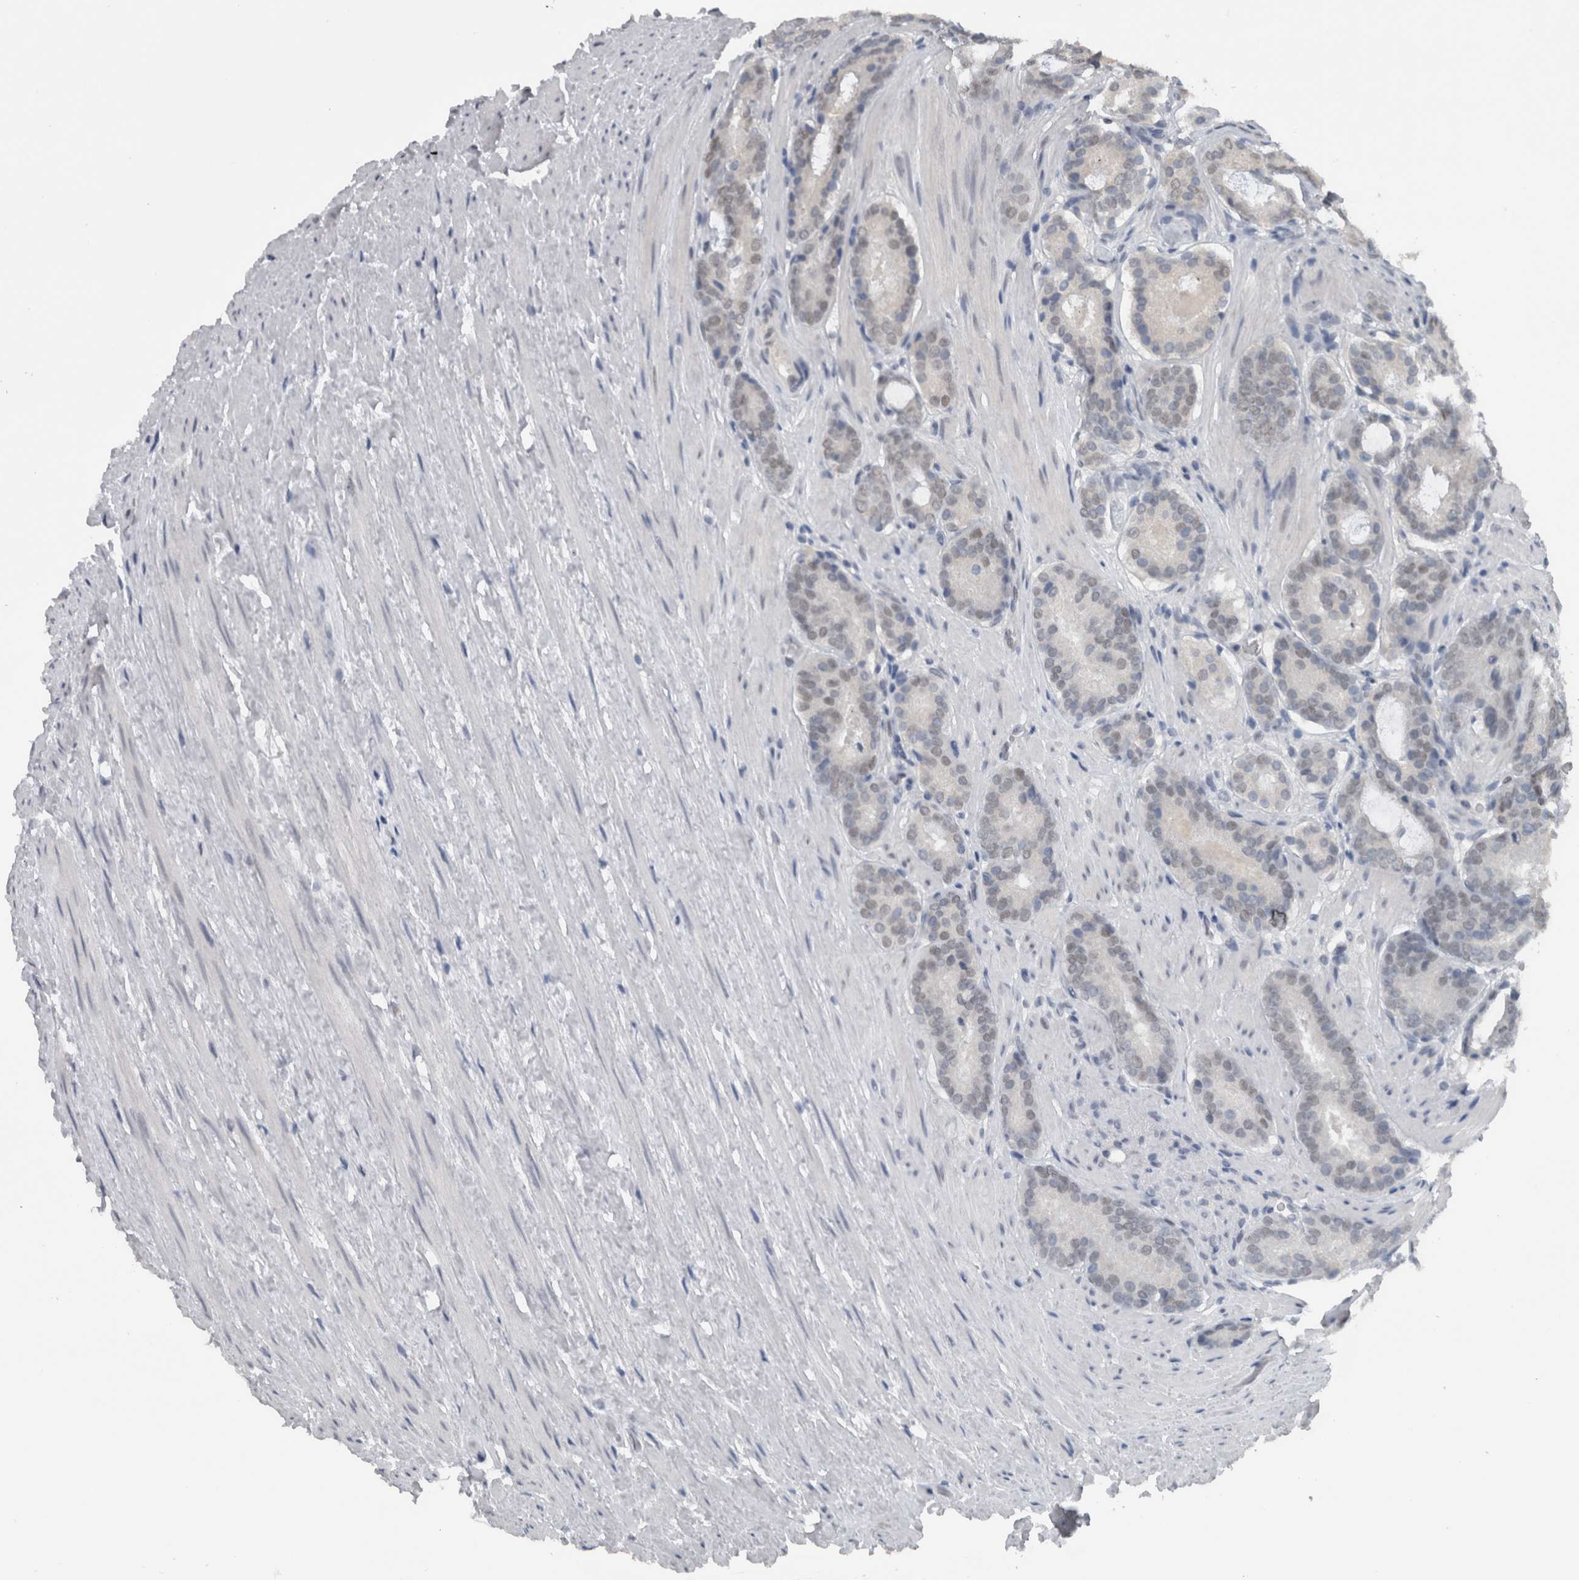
{"staining": {"intensity": "weak", "quantity": "<25%", "location": "nuclear"}, "tissue": "prostate cancer", "cell_type": "Tumor cells", "image_type": "cancer", "snomed": [{"axis": "morphology", "description": "Adenocarcinoma, Low grade"}, {"axis": "topography", "description": "Prostate"}], "caption": "IHC of prostate cancer demonstrates no positivity in tumor cells.", "gene": "ZBTB21", "patient": {"sex": "male", "age": 69}}